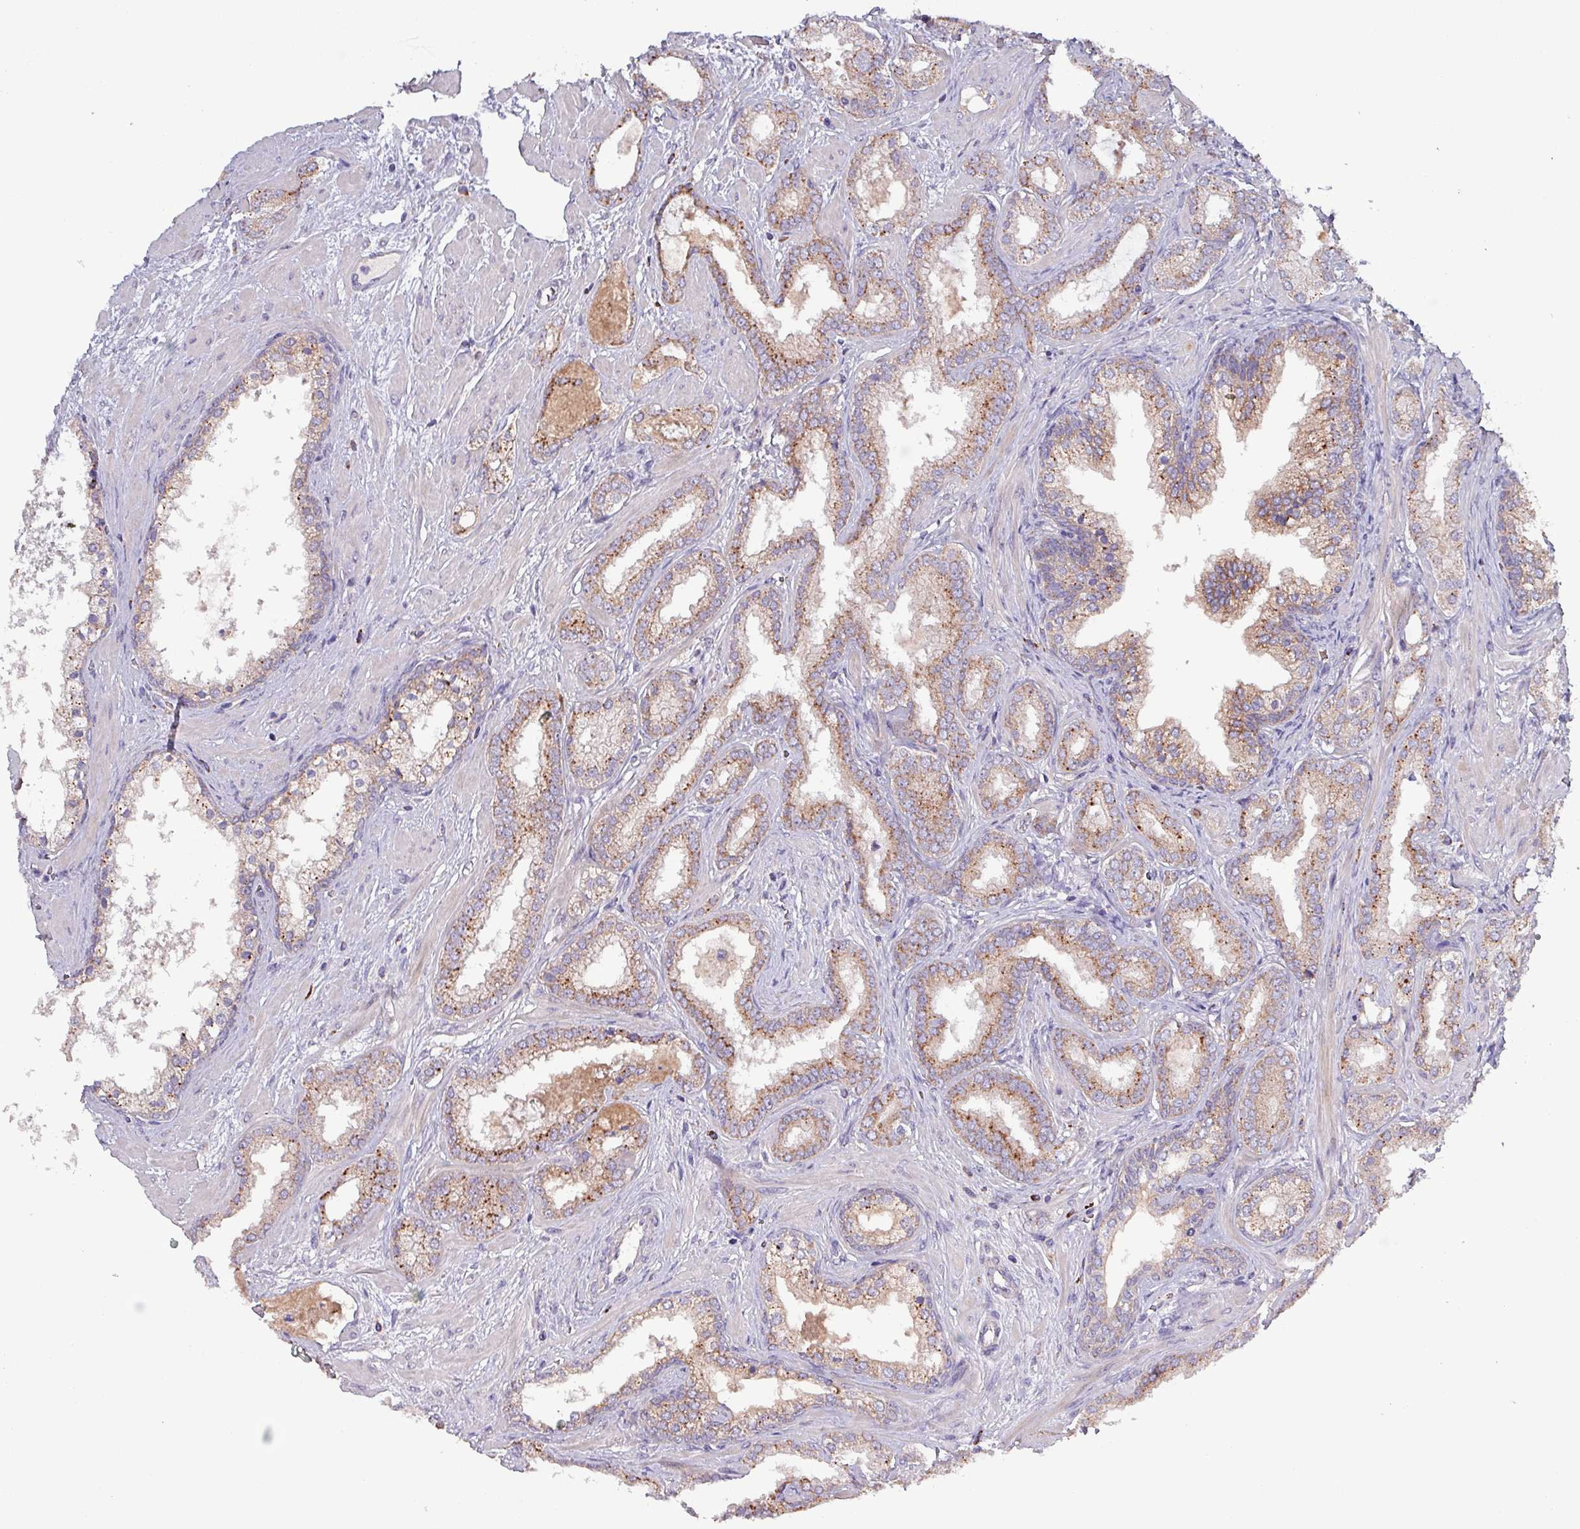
{"staining": {"intensity": "moderate", "quantity": ">75%", "location": "cytoplasmic/membranous"}, "tissue": "prostate cancer", "cell_type": "Tumor cells", "image_type": "cancer", "snomed": [{"axis": "morphology", "description": "Adenocarcinoma, High grade"}, {"axis": "topography", "description": "Prostate"}], "caption": "A high-resolution image shows IHC staining of prostate adenocarcinoma (high-grade), which reveals moderate cytoplasmic/membranous expression in approximately >75% of tumor cells. (DAB (3,3'-diaminobenzidine) IHC with brightfield microscopy, high magnification).", "gene": "ZNF322", "patient": {"sex": "male", "age": 64}}